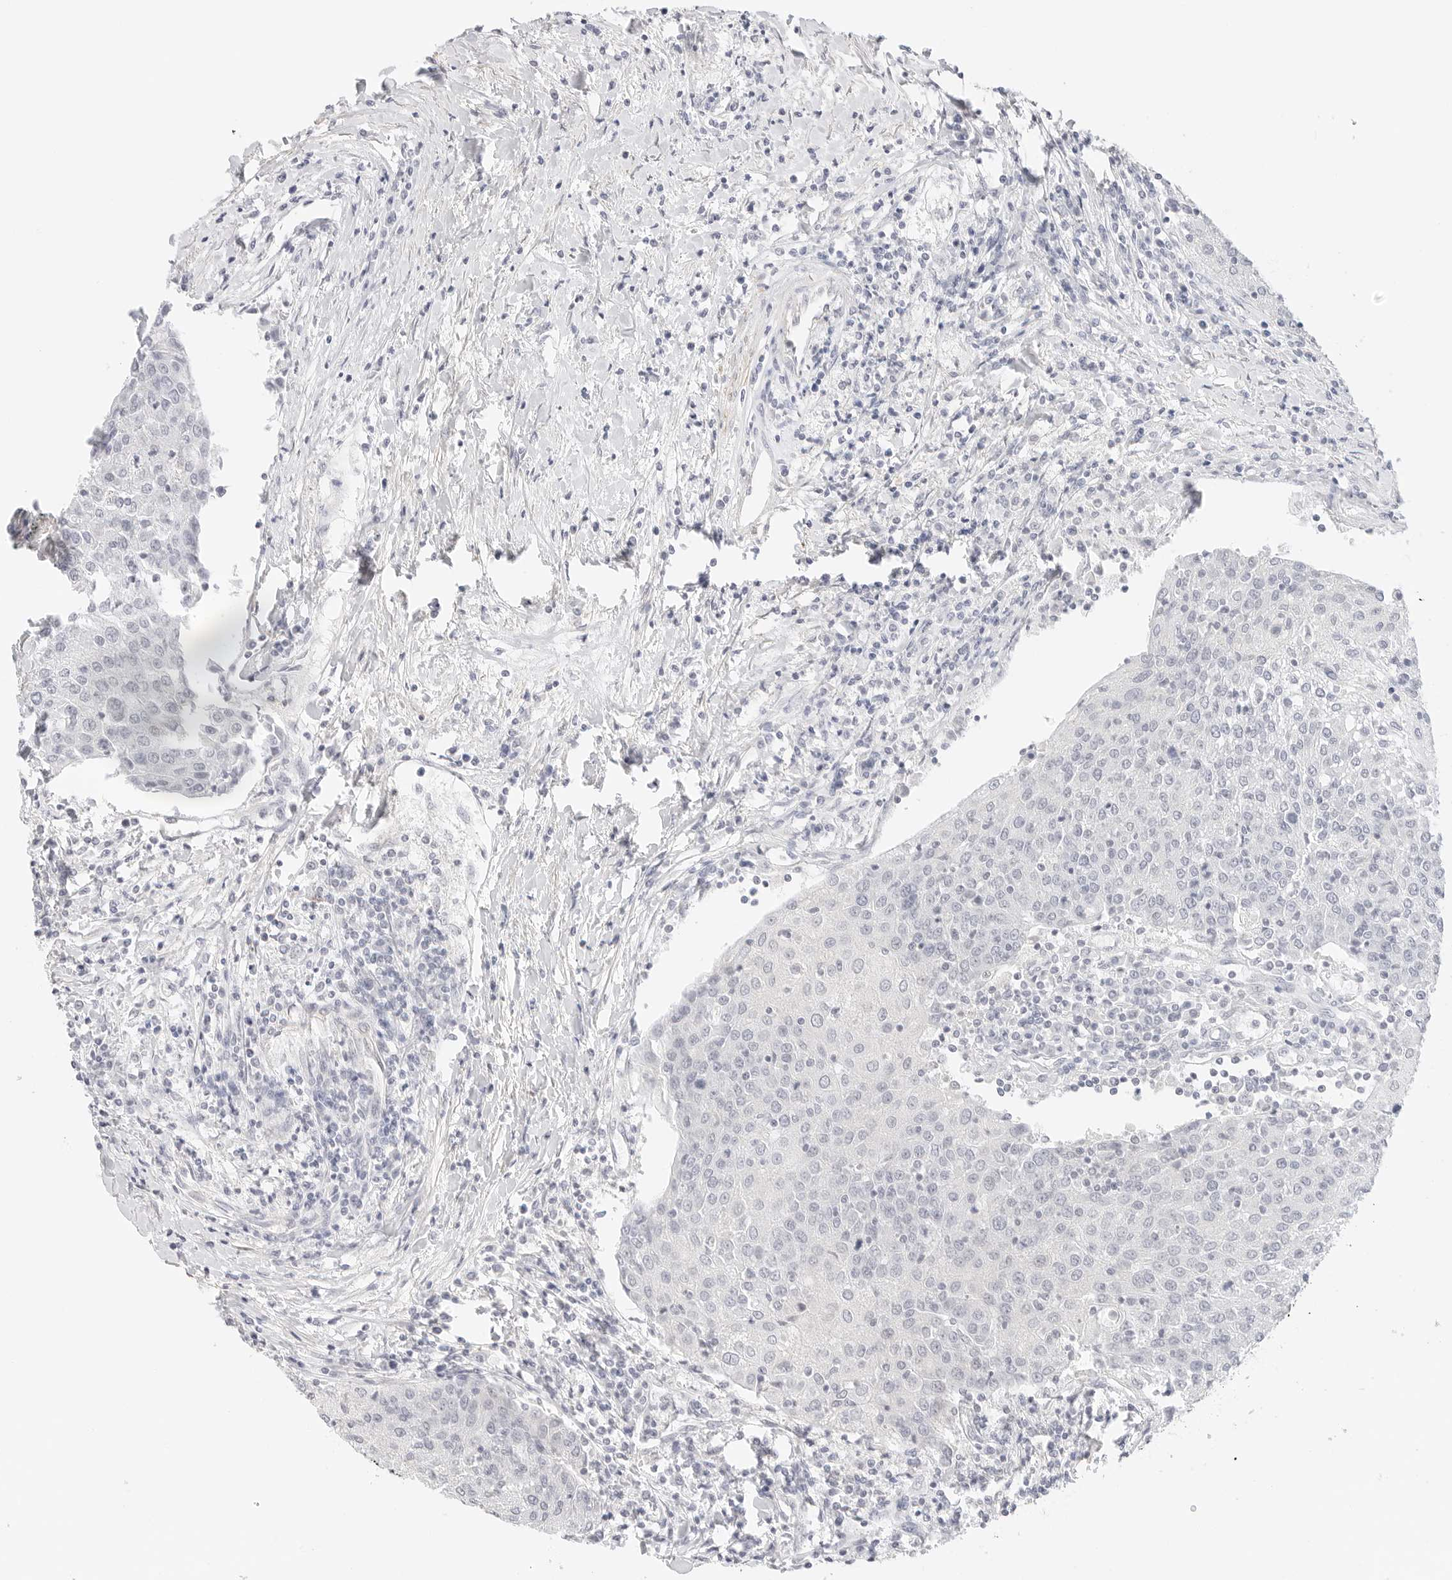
{"staining": {"intensity": "negative", "quantity": "none", "location": "none"}, "tissue": "urothelial cancer", "cell_type": "Tumor cells", "image_type": "cancer", "snomed": [{"axis": "morphology", "description": "Urothelial carcinoma, High grade"}, {"axis": "topography", "description": "Urinary bladder"}], "caption": "IHC histopathology image of human urothelial carcinoma (high-grade) stained for a protein (brown), which exhibits no positivity in tumor cells.", "gene": "PCDH19", "patient": {"sex": "female", "age": 85}}